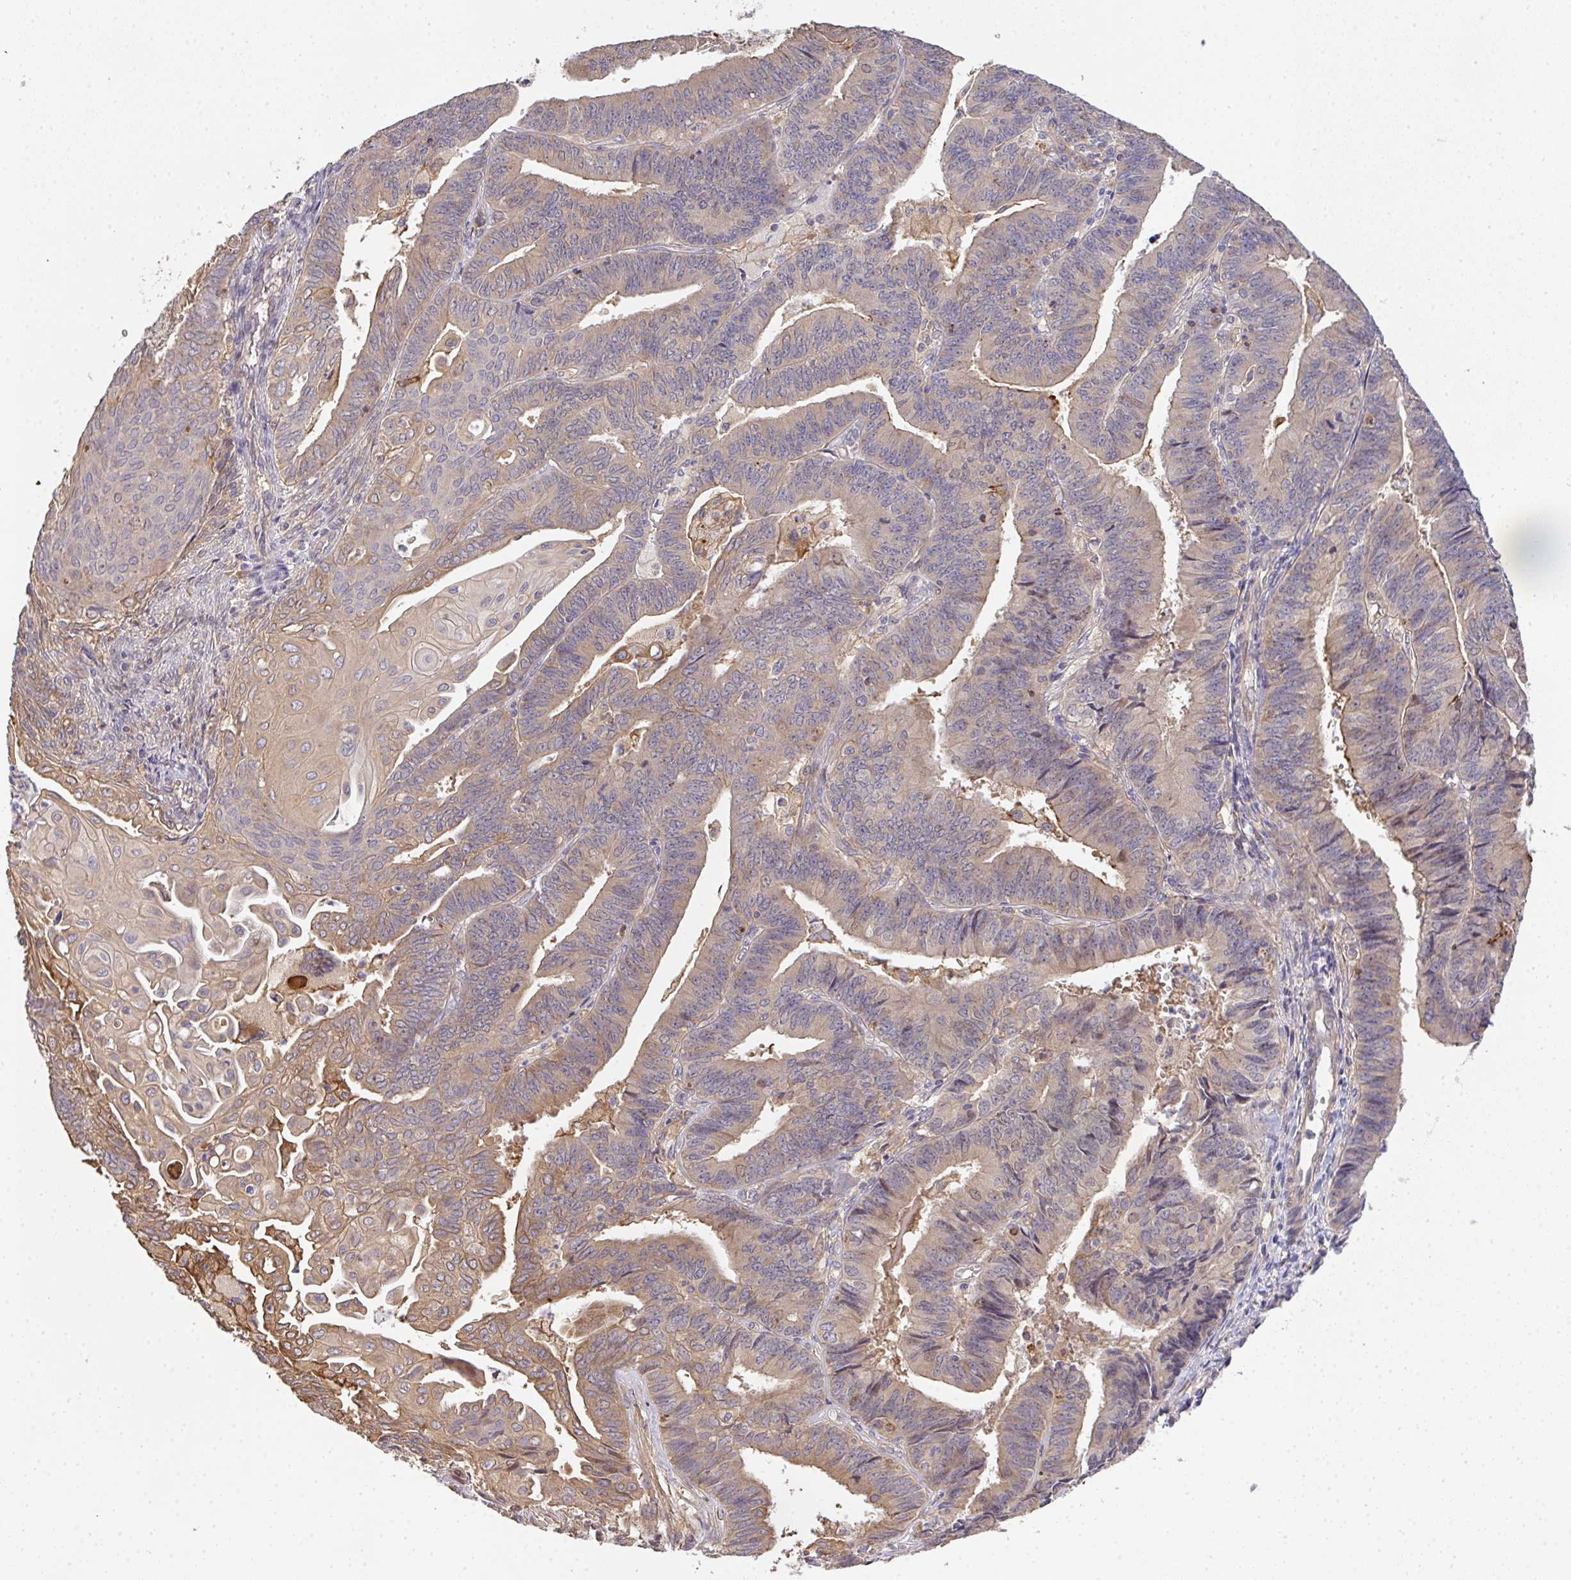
{"staining": {"intensity": "moderate", "quantity": "<25%", "location": "cytoplasmic/membranous"}, "tissue": "endometrial cancer", "cell_type": "Tumor cells", "image_type": "cancer", "snomed": [{"axis": "morphology", "description": "Adenocarcinoma, NOS"}, {"axis": "topography", "description": "Endometrium"}], "caption": "This is a histology image of immunohistochemistry staining of adenocarcinoma (endometrial), which shows moderate positivity in the cytoplasmic/membranous of tumor cells.", "gene": "EEF1AKMT1", "patient": {"sex": "female", "age": 73}}